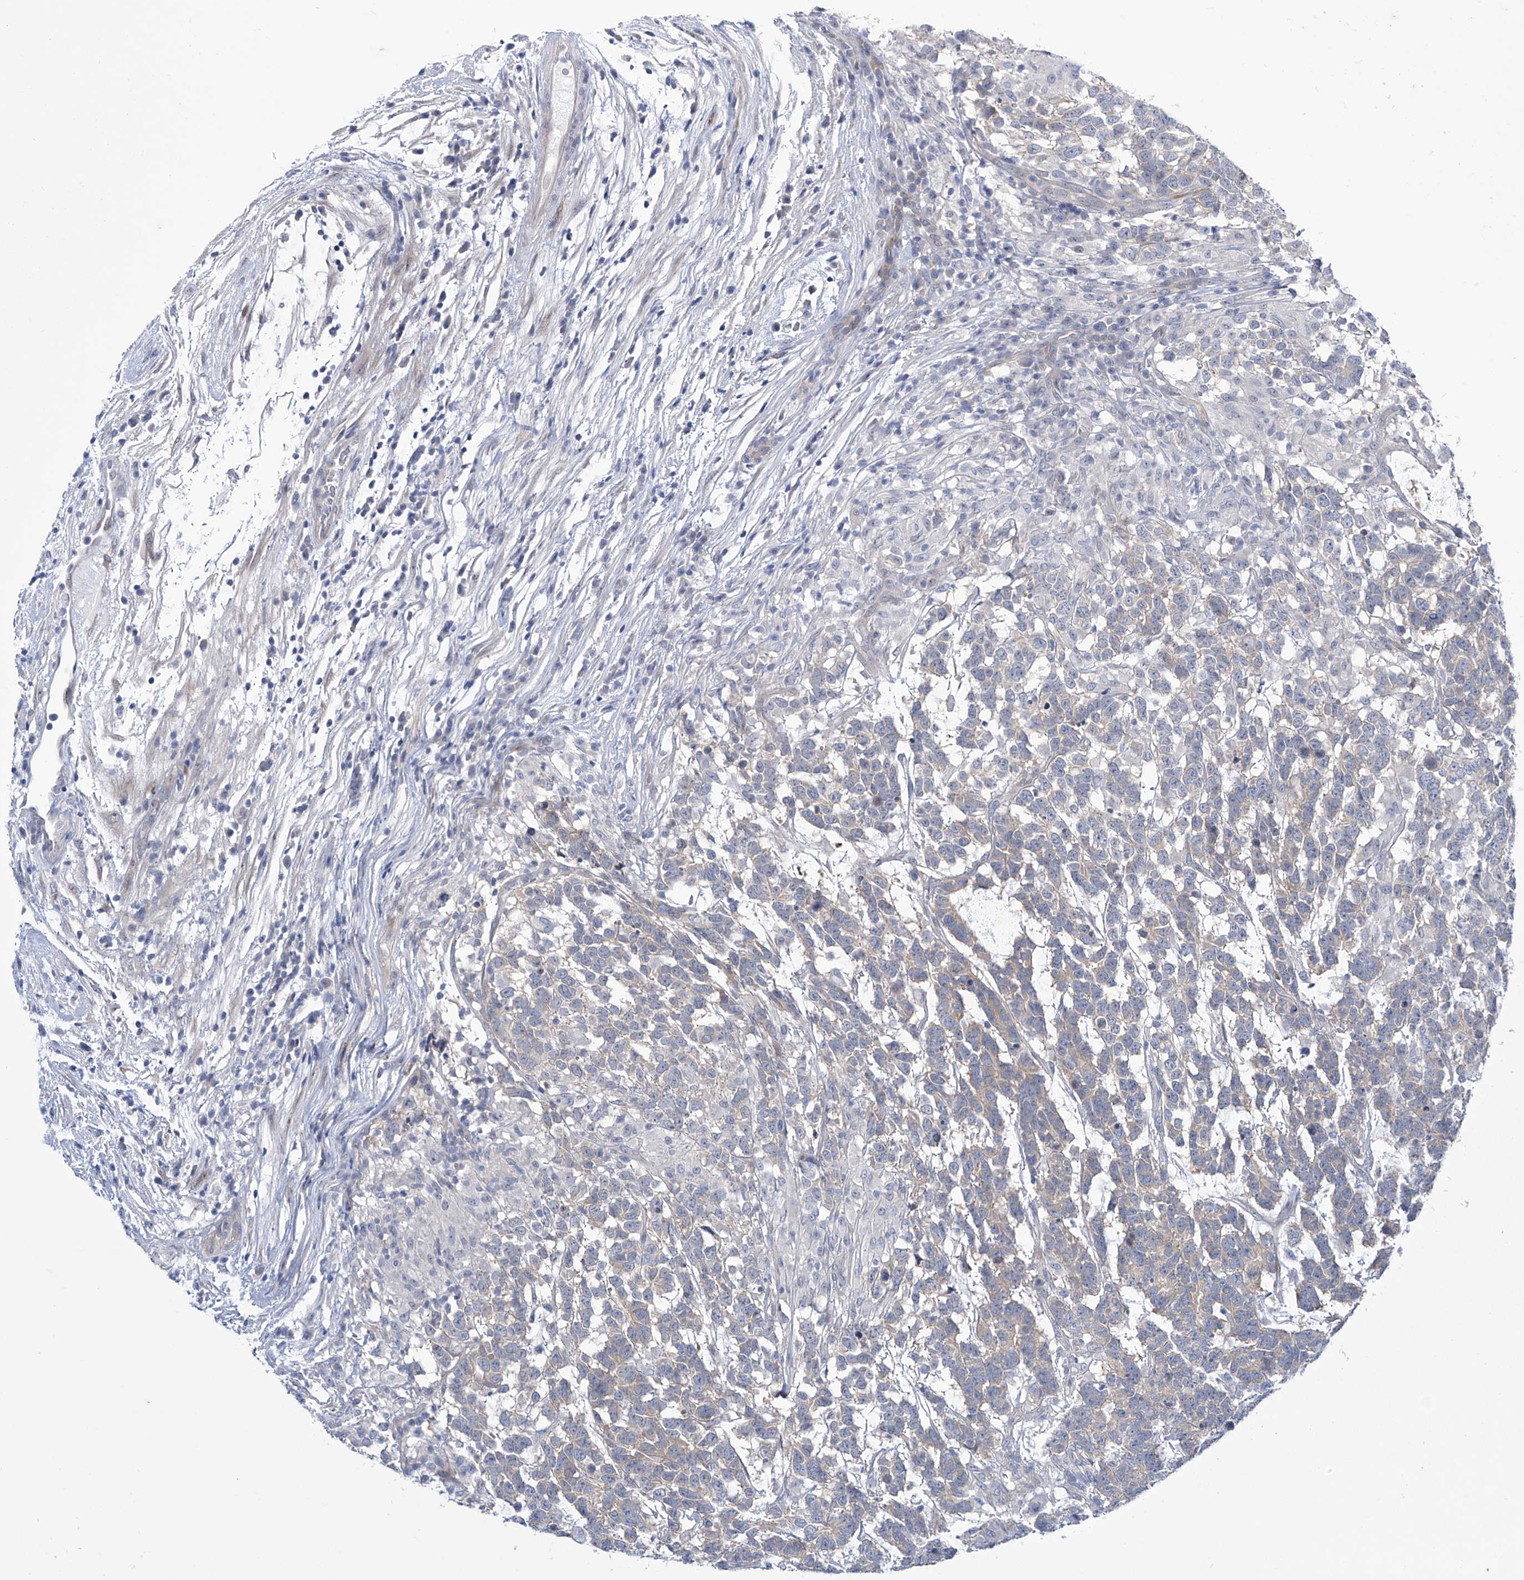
{"staining": {"intensity": "weak", "quantity": "<25%", "location": "cytoplasmic/membranous"}, "tissue": "testis cancer", "cell_type": "Tumor cells", "image_type": "cancer", "snomed": [{"axis": "morphology", "description": "Carcinoma, Embryonal, NOS"}, {"axis": "topography", "description": "Testis"}], "caption": "This is a photomicrograph of immunohistochemistry (IHC) staining of embryonal carcinoma (testis), which shows no expression in tumor cells.", "gene": "TRIM60", "patient": {"sex": "male", "age": 26}}